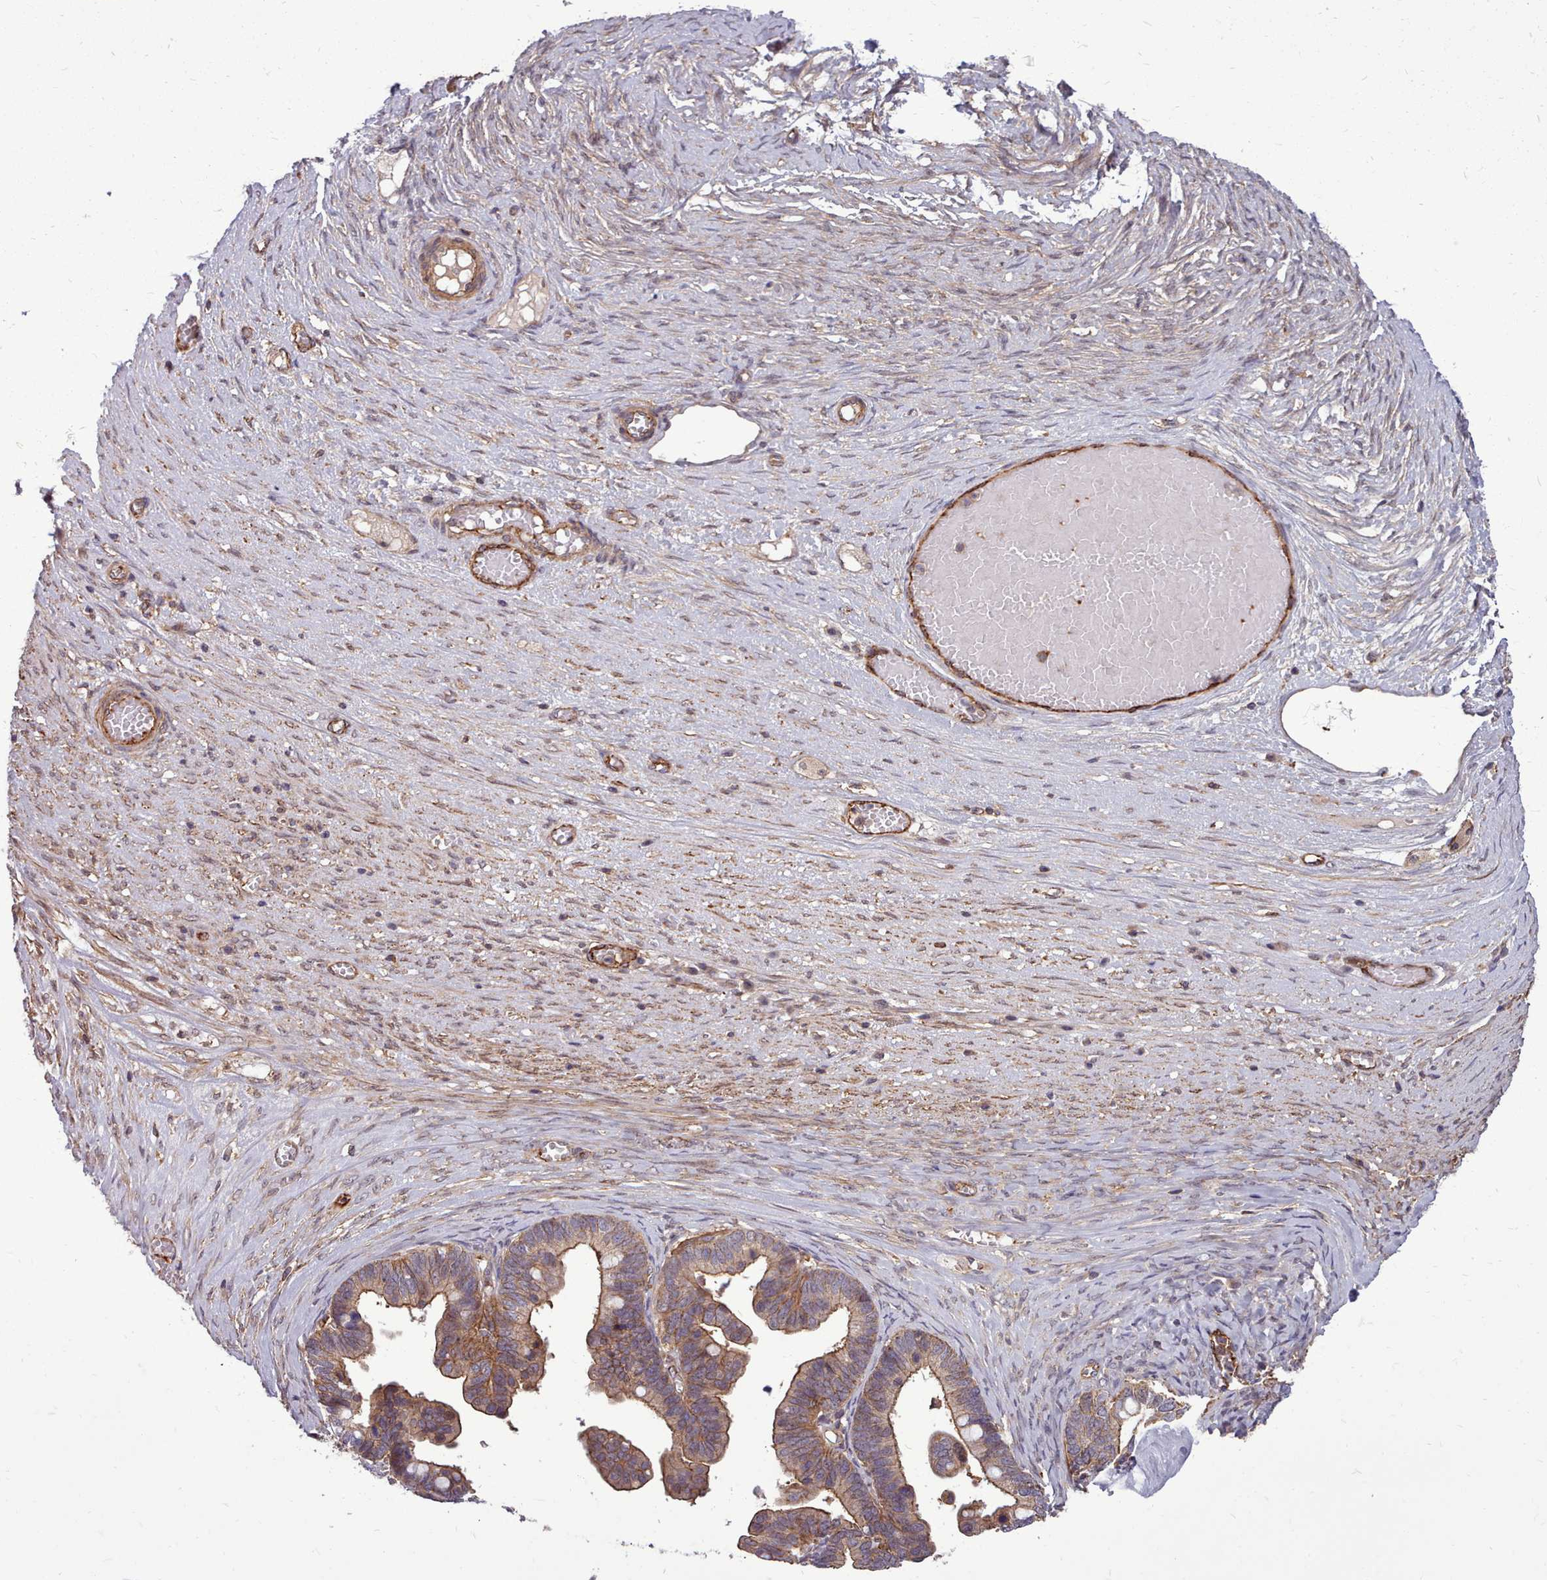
{"staining": {"intensity": "moderate", "quantity": ">75%", "location": "cytoplasmic/membranous"}, "tissue": "ovarian cancer", "cell_type": "Tumor cells", "image_type": "cancer", "snomed": [{"axis": "morphology", "description": "Cystadenocarcinoma, serous, NOS"}, {"axis": "topography", "description": "Ovary"}], "caption": "Immunohistochemistry of ovarian cancer shows medium levels of moderate cytoplasmic/membranous positivity in about >75% of tumor cells. (Brightfield microscopy of DAB IHC at high magnification).", "gene": "STUB1", "patient": {"sex": "female", "age": 56}}